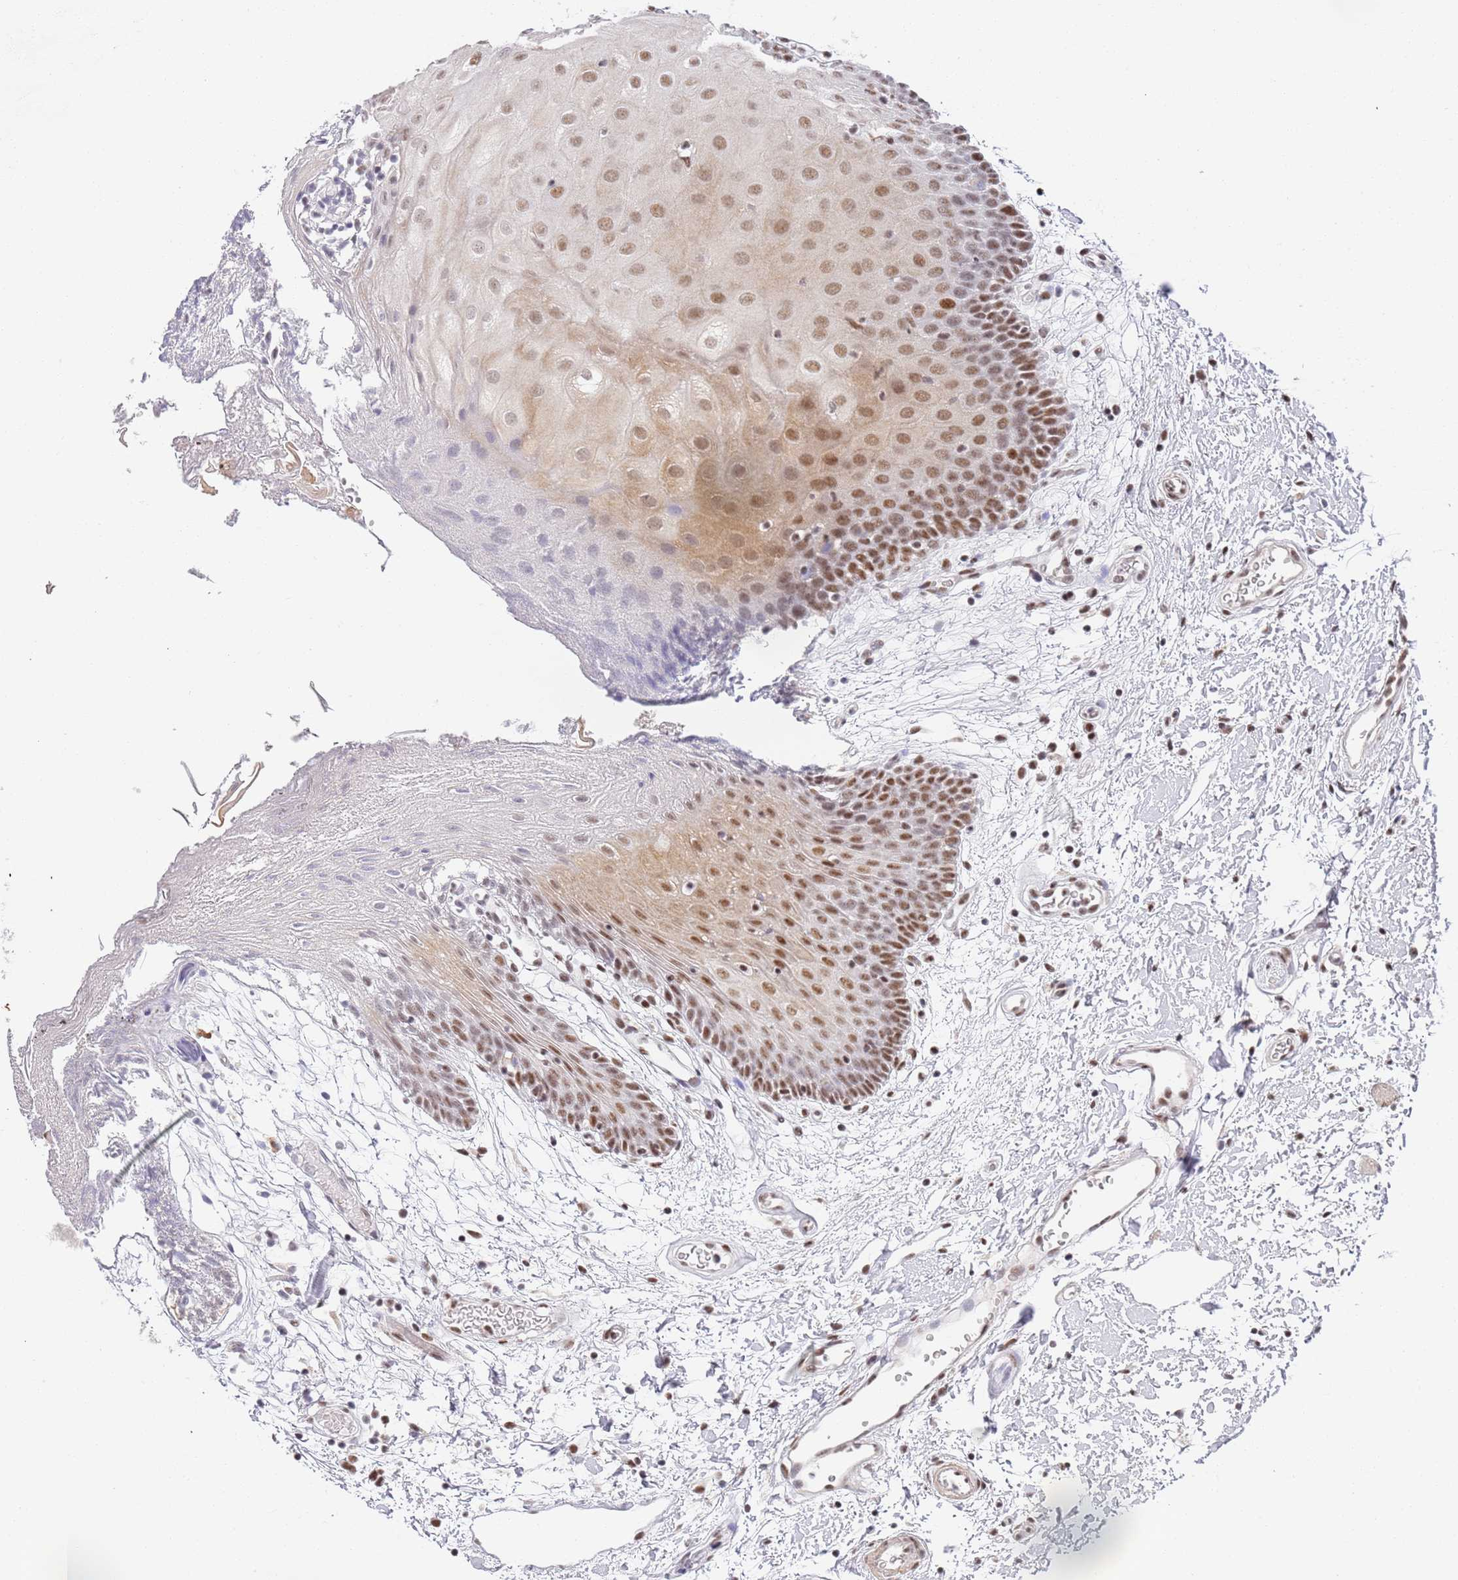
{"staining": {"intensity": "moderate", "quantity": ">75%", "location": "nuclear"}, "tissue": "oral mucosa", "cell_type": "Squamous epithelial cells", "image_type": "normal", "snomed": [{"axis": "morphology", "description": "Normal tissue, NOS"}, {"axis": "topography", "description": "Skeletal muscle"}, {"axis": "topography", "description": "Oral tissue"}, {"axis": "topography", "description": "Salivary gland"}, {"axis": "topography", "description": "Peripheral nerve tissue"}], "caption": "Immunohistochemistry (IHC) of unremarkable human oral mucosa exhibits medium levels of moderate nuclear staining in approximately >75% of squamous epithelial cells.", "gene": "AKAP8L", "patient": {"sex": "male", "age": 54}}